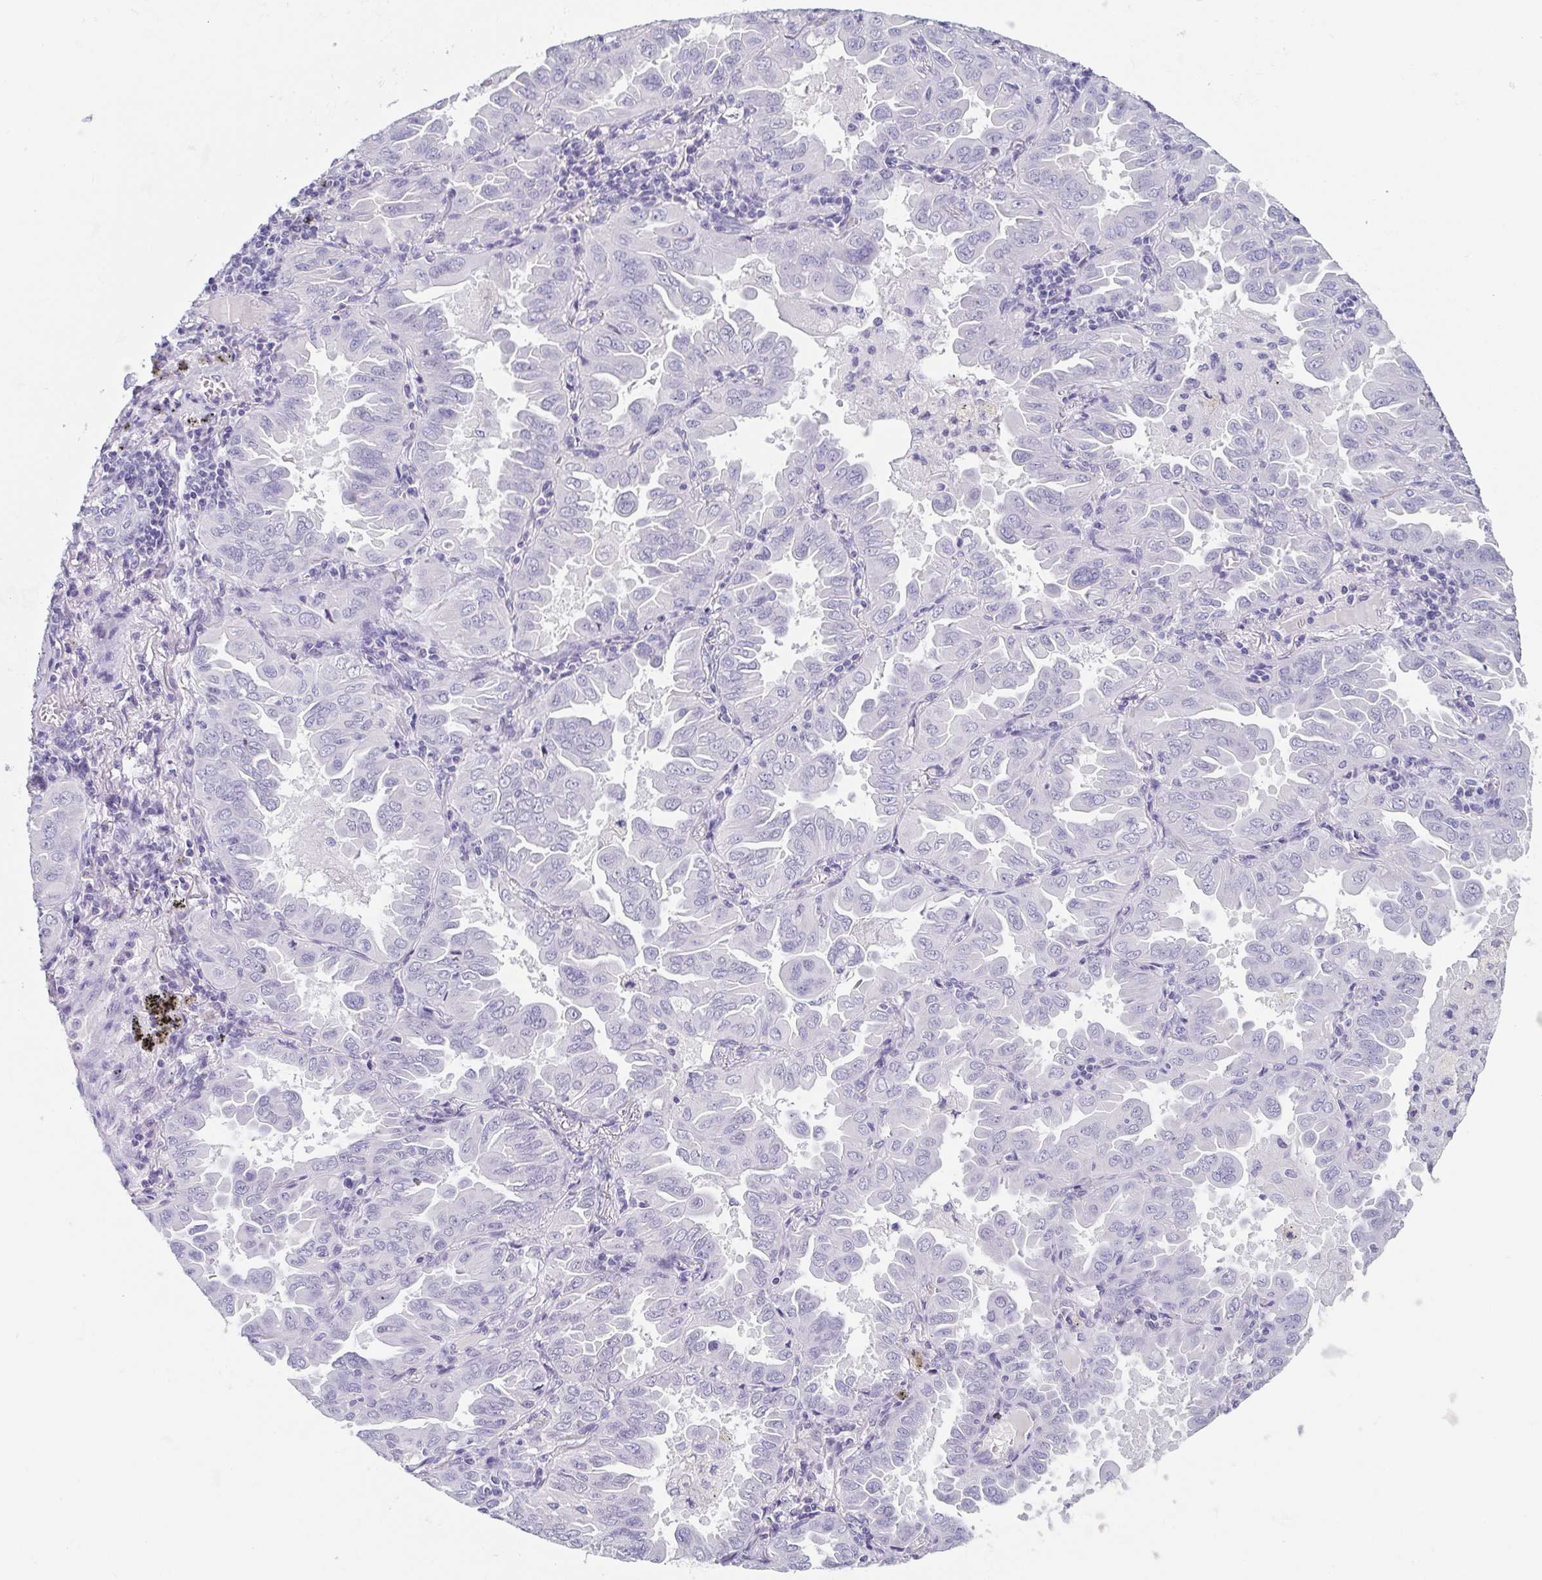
{"staining": {"intensity": "negative", "quantity": "none", "location": "none"}, "tissue": "lung cancer", "cell_type": "Tumor cells", "image_type": "cancer", "snomed": [{"axis": "morphology", "description": "Adenocarcinoma, NOS"}, {"axis": "topography", "description": "Lung"}], "caption": "Tumor cells show no significant positivity in lung cancer. (DAB immunohistochemistry (IHC) visualized using brightfield microscopy, high magnification).", "gene": "ITLN1", "patient": {"sex": "male", "age": 64}}